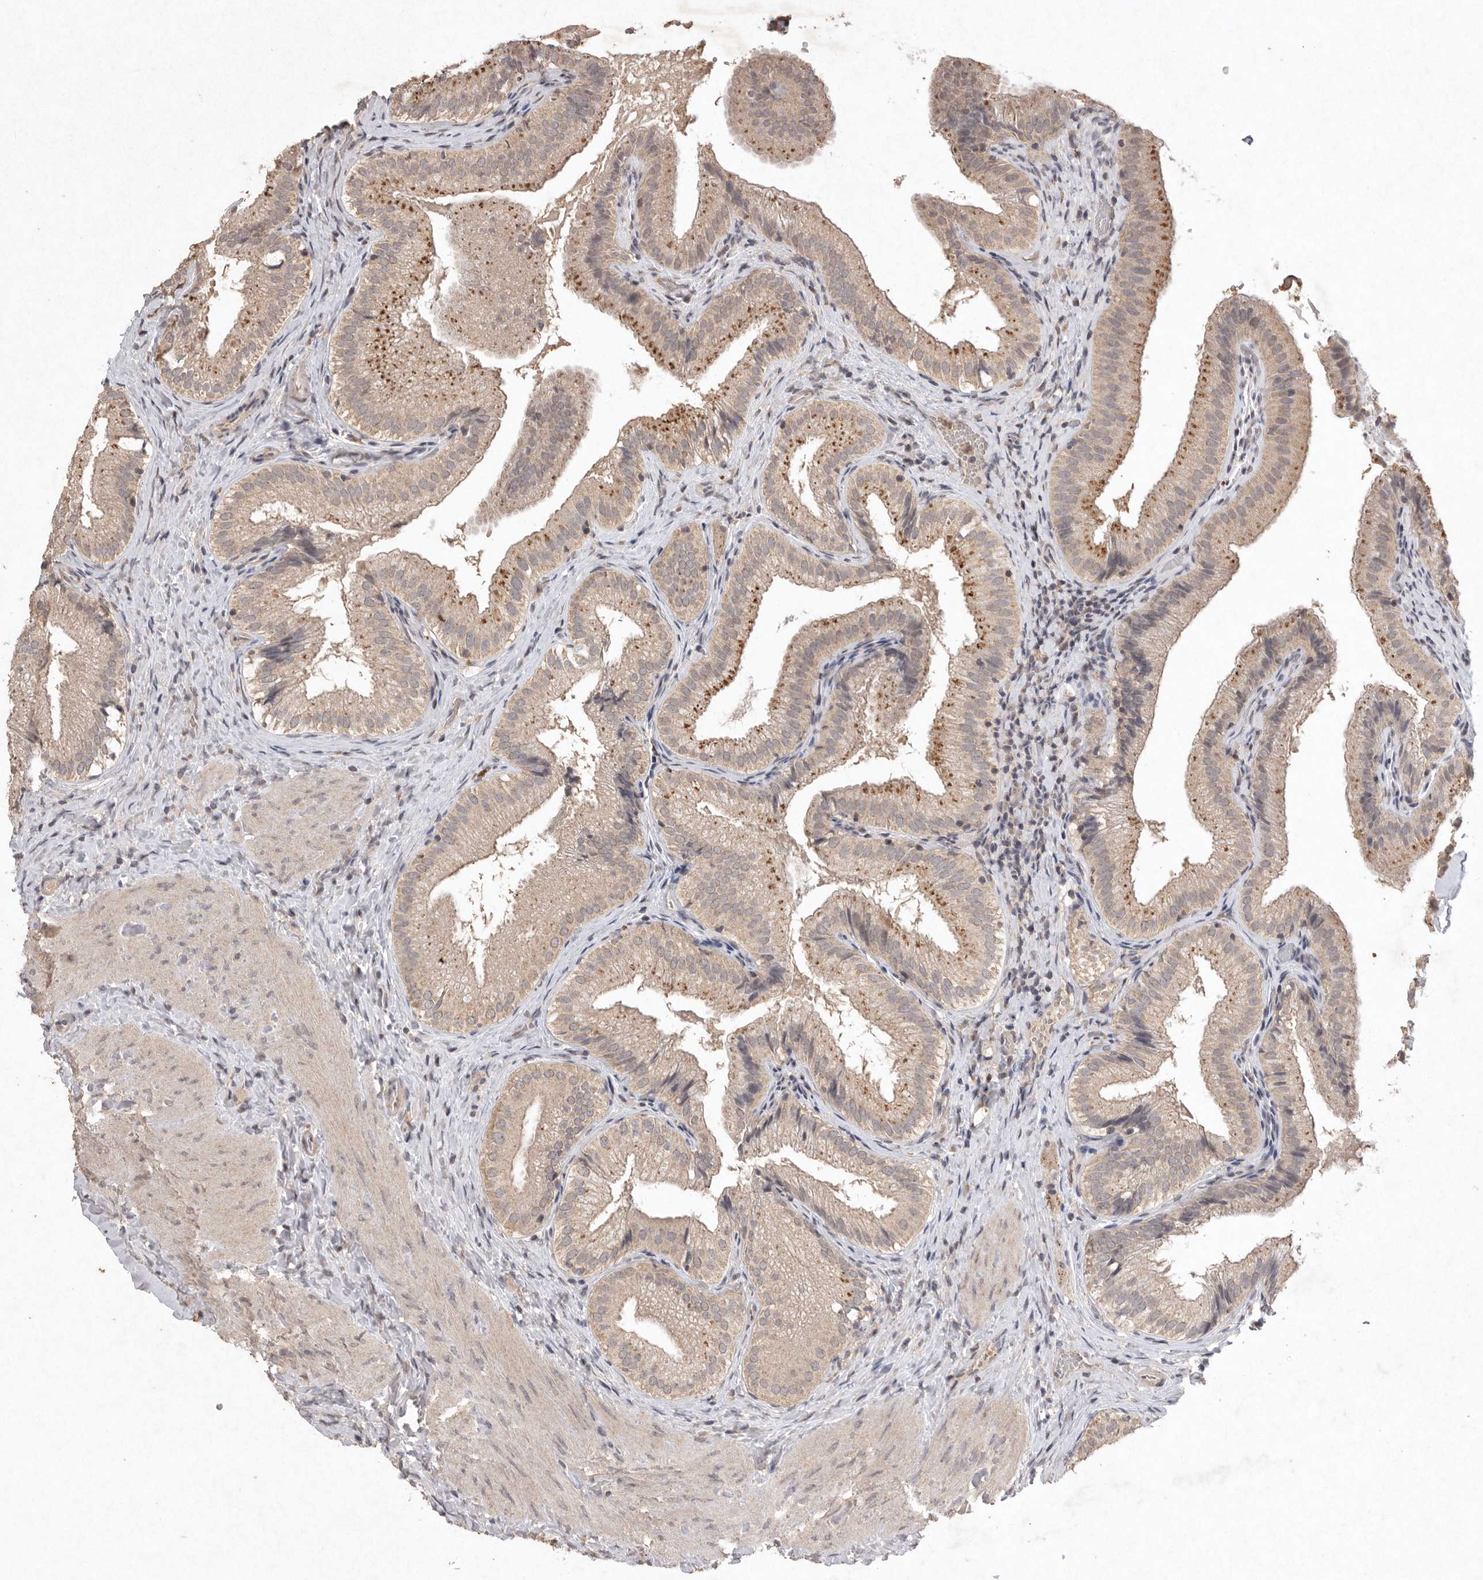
{"staining": {"intensity": "moderate", "quantity": ">75%", "location": "cytoplasmic/membranous"}, "tissue": "gallbladder", "cell_type": "Glandular cells", "image_type": "normal", "snomed": [{"axis": "morphology", "description": "Normal tissue, NOS"}, {"axis": "topography", "description": "Gallbladder"}], "caption": "A micrograph showing moderate cytoplasmic/membranous positivity in approximately >75% of glandular cells in unremarkable gallbladder, as visualized by brown immunohistochemical staining.", "gene": "APLNR", "patient": {"sex": "female", "age": 30}}